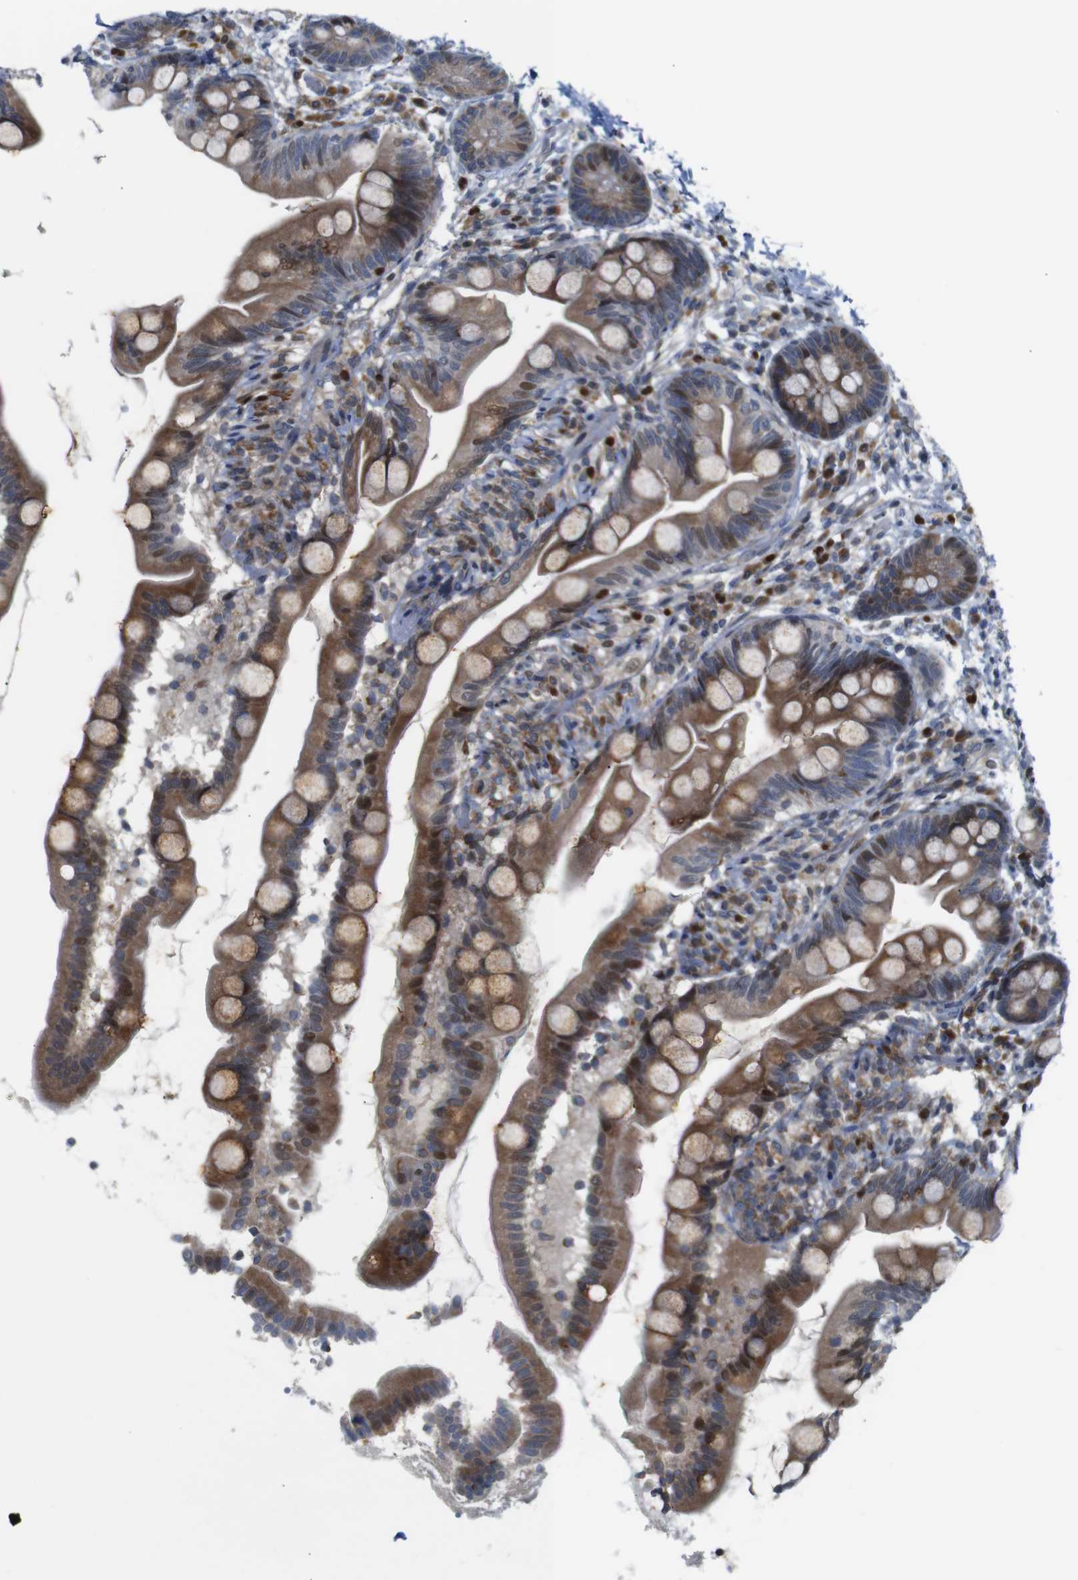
{"staining": {"intensity": "strong", "quantity": ">75%", "location": "cytoplasmic/membranous"}, "tissue": "small intestine", "cell_type": "Glandular cells", "image_type": "normal", "snomed": [{"axis": "morphology", "description": "Normal tissue, NOS"}, {"axis": "topography", "description": "Small intestine"}], "caption": "Strong cytoplasmic/membranous staining is present in about >75% of glandular cells in normal small intestine.", "gene": "PTPN1", "patient": {"sex": "female", "age": 56}}